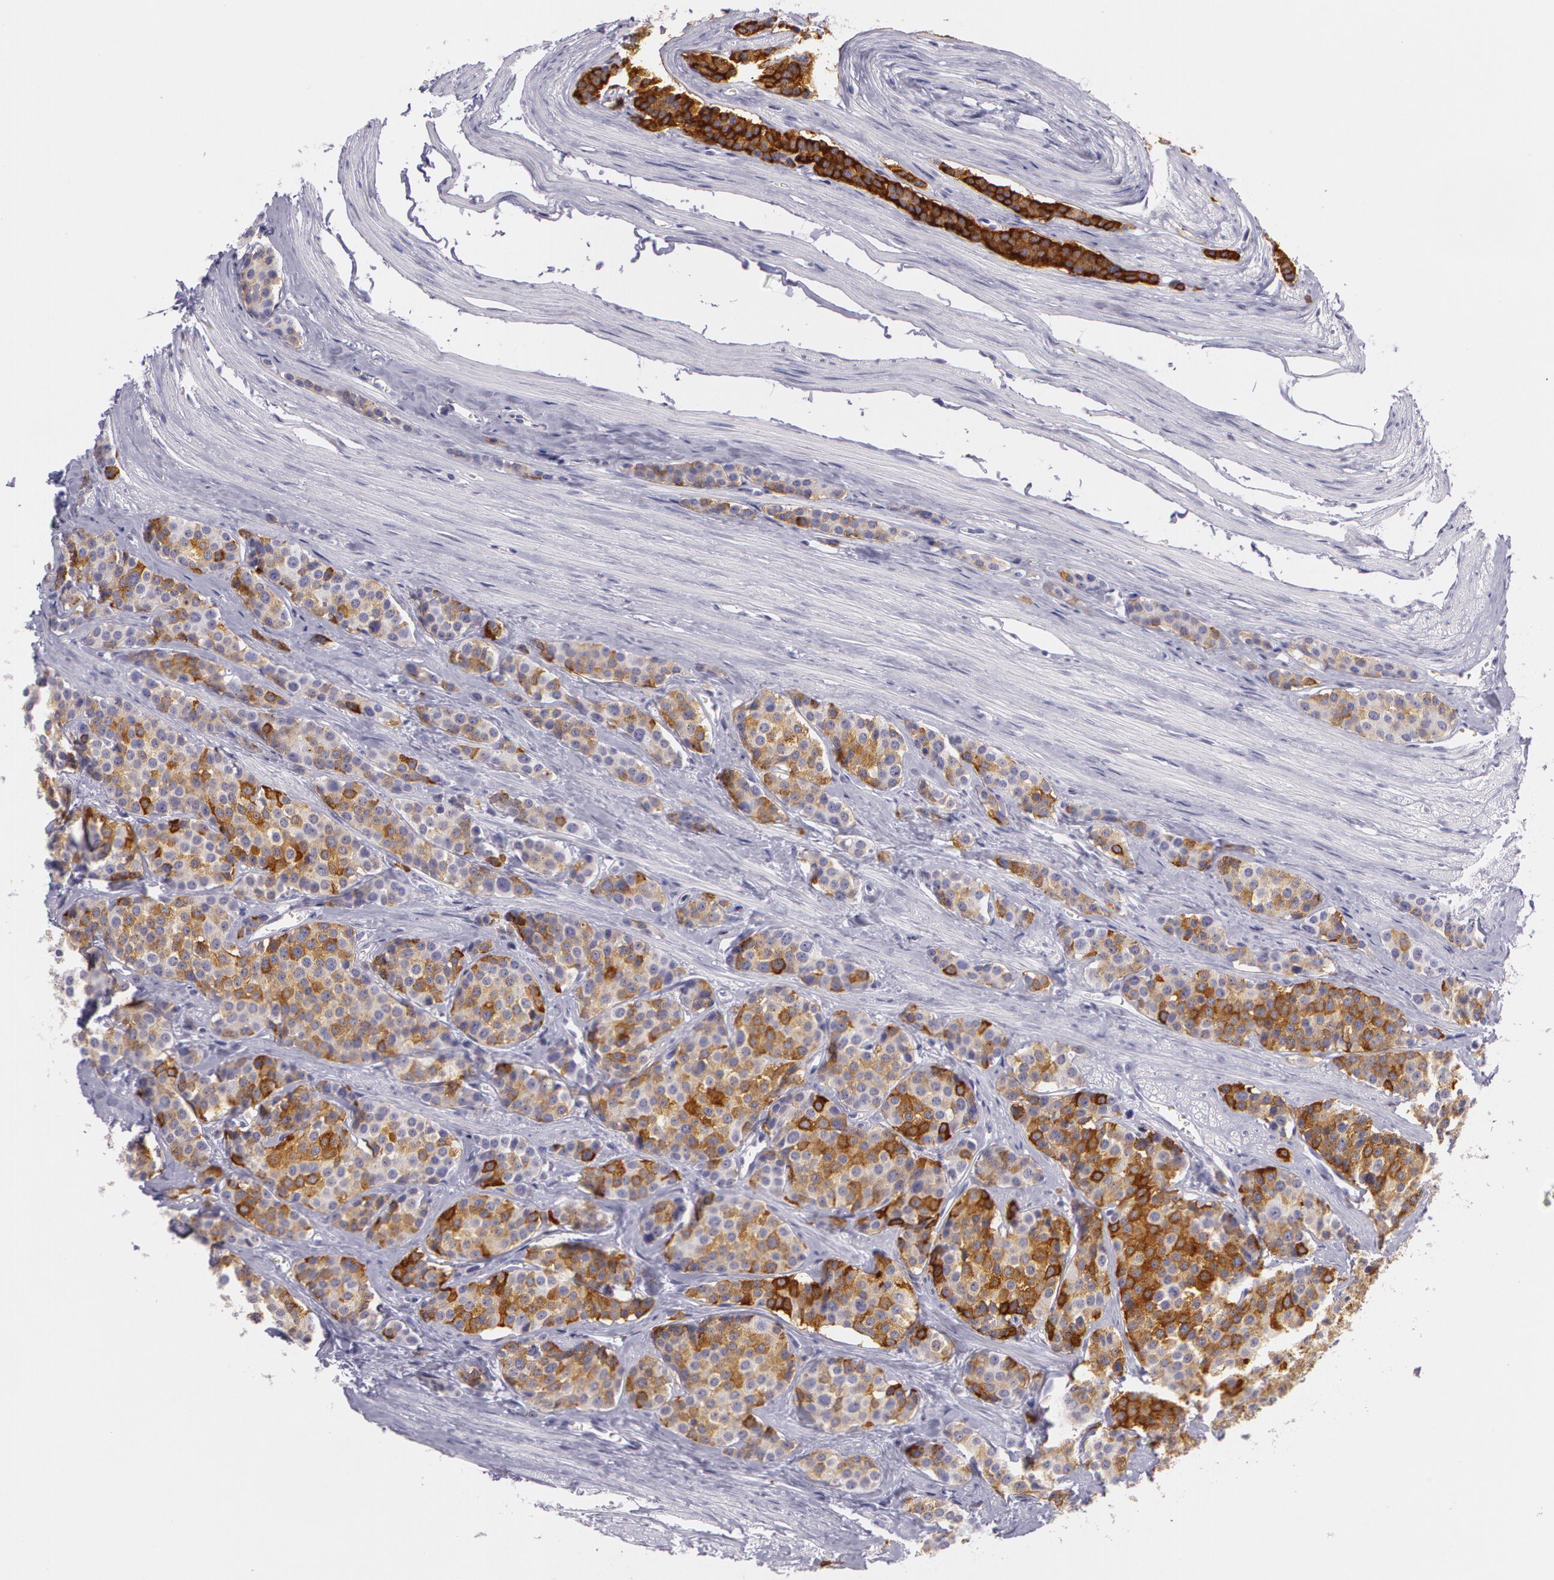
{"staining": {"intensity": "moderate", "quantity": "25%-75%", "location": "cytoplasmic/membranous"}, "tissue": "carcinoid", "cell_type": "Tumor cells", "image_type": "cancer", "snomed": [{"axis": "morphology", "description": "Carcinoid, malignant, NOS"}, {"axis": "topography", "description": "Small intestine"}], "caption": "DAB immunohistochemical staining of human carcinoid (malignant) shows moderate cytoplasmic/membranous protein expression in about 25%-75% of tumor cells. (DAB IHC, brown staining for protein, blue staining for nuclei).", "gene": "LY75", "patient": {"sex": "male", "age": 60}}